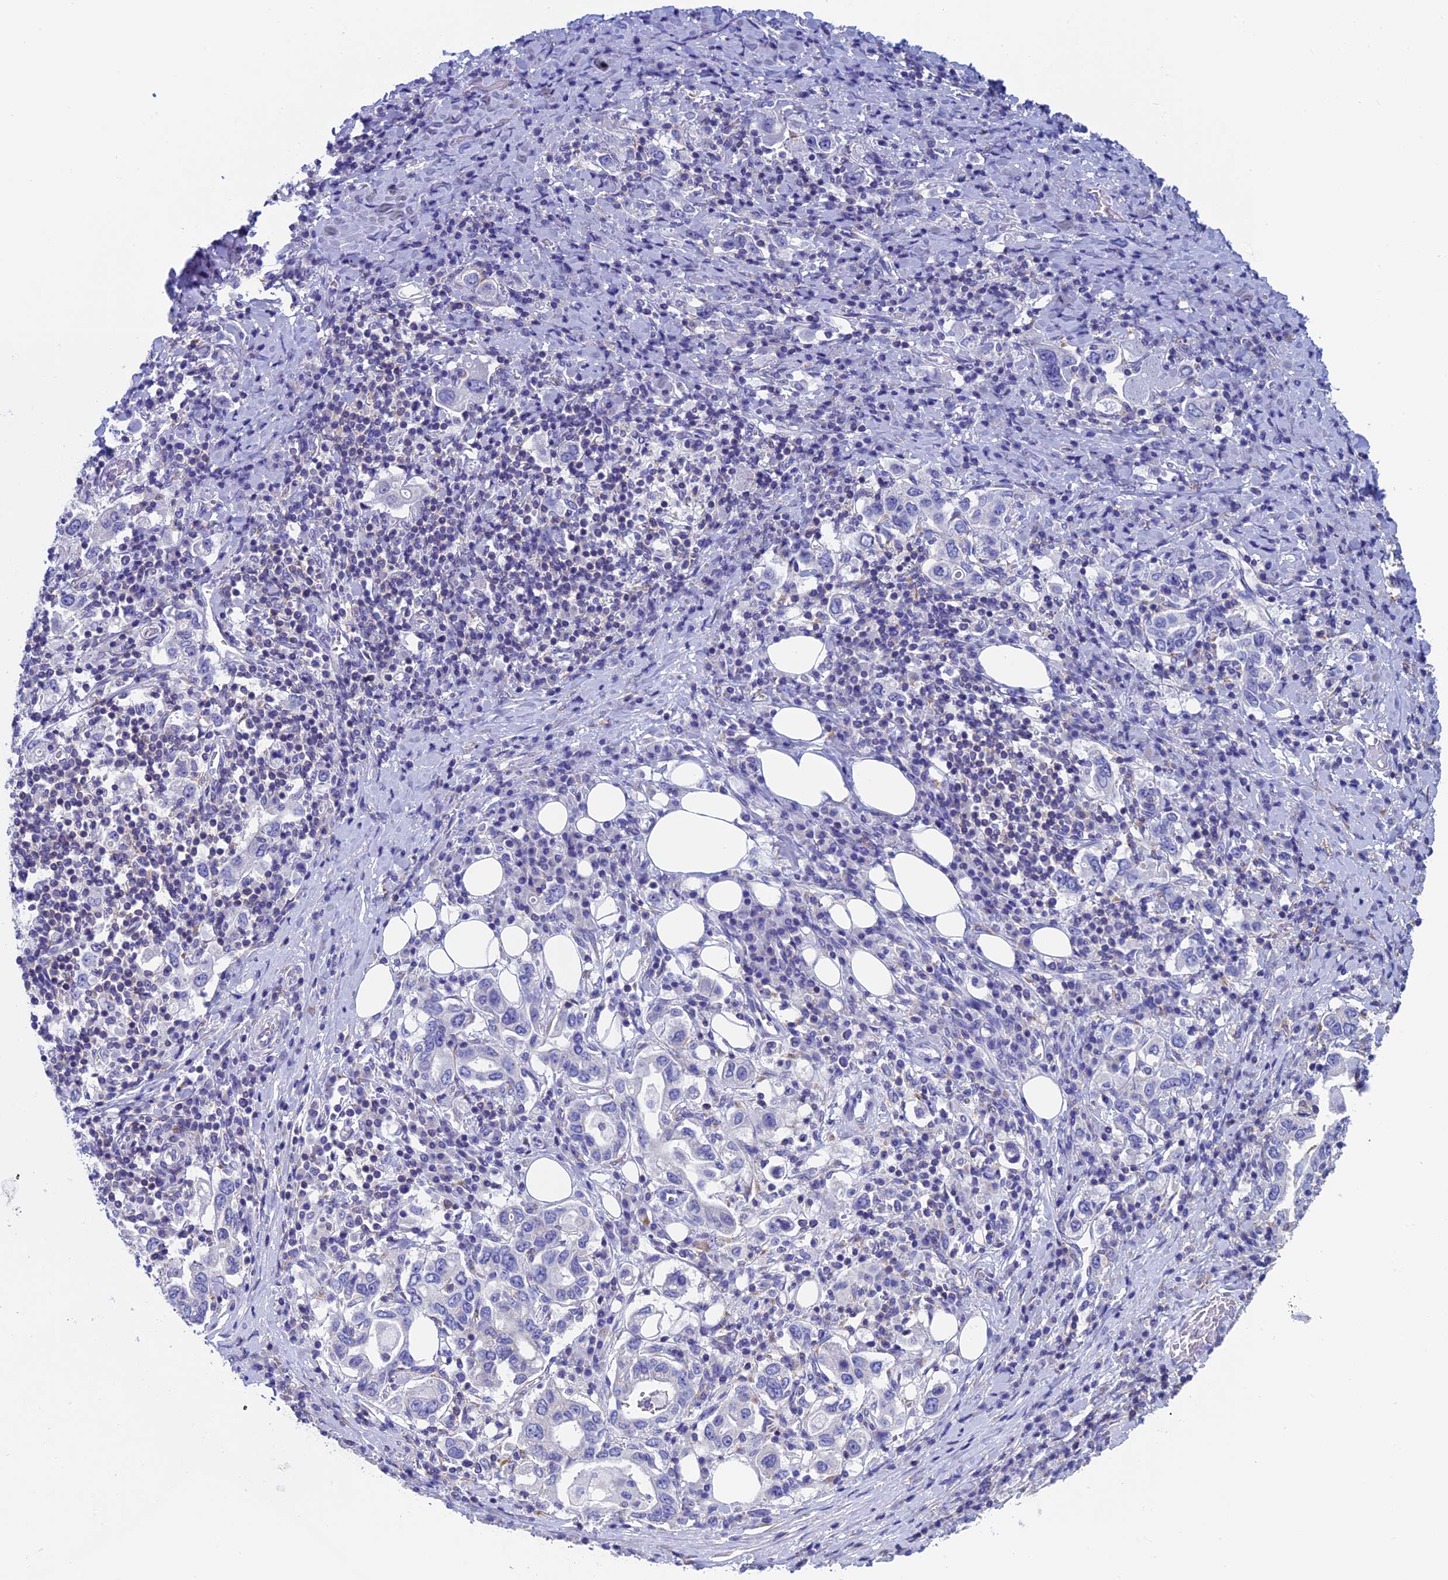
{"staining": {"intensity": "negative", "quantity": "none", "location": "none"}, "tissue": "stomach cancer", "cell_type": "Tumor cells", "image_type": "cancer", "snomed": [{"axis": "morphology", "description": "Adenocarcinoma, NOS"}, {"axis": "topography", "description": "Stomach, upper"}, {"axis": "topography", "description": "Stomach"}], "caption": "Tumor cells show no significant staining in adenocarcinoma (stomach). Nuclei are stained in blue.", "gene": "SEPTIN1", "patient": {"sex": "male", "age": 62}}